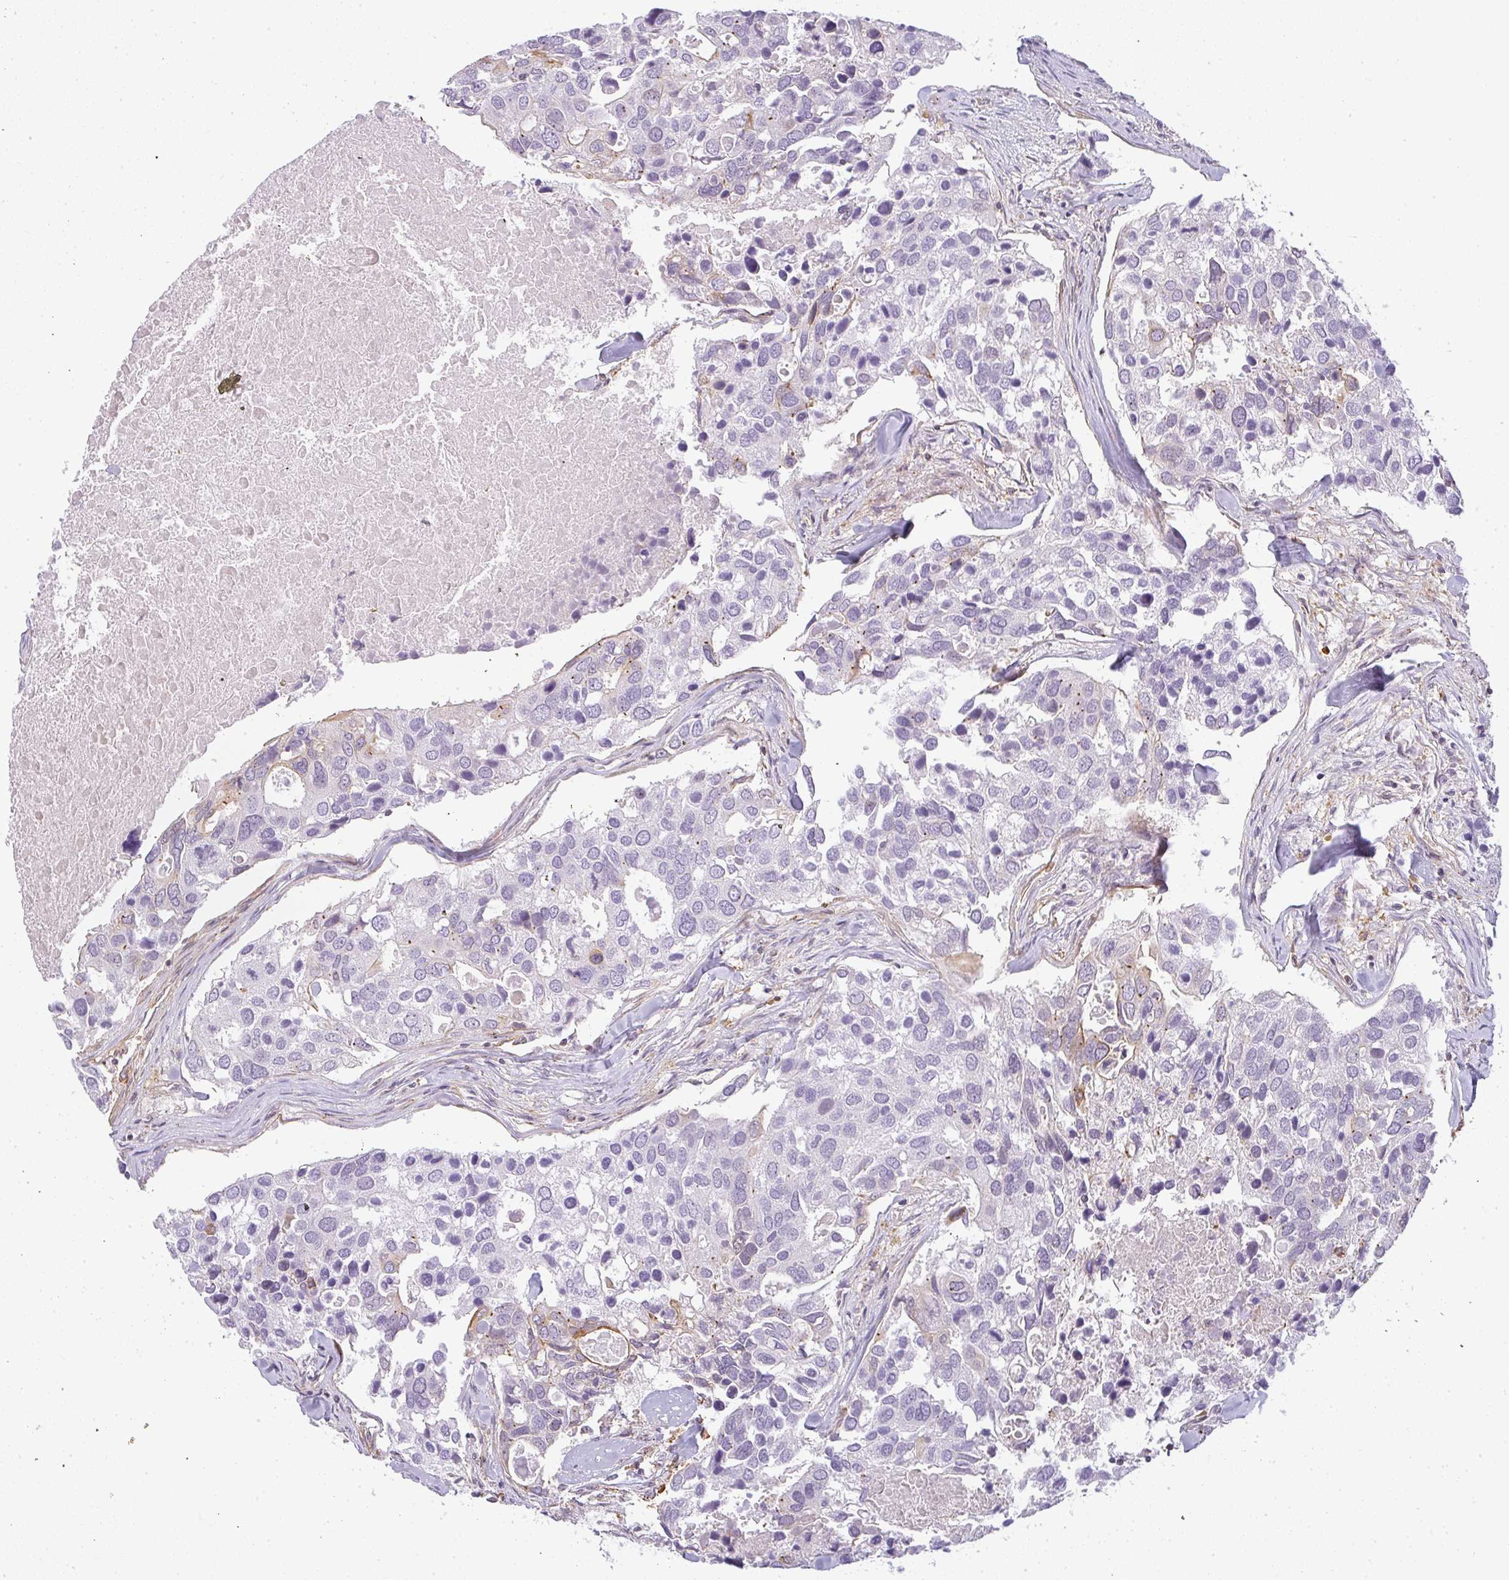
{"staining": {"intensity": "negative", "quantity": "none", "location": "none"}, "tissue": "breast cancer", "cell_type": "Tumor cells", "image_type": "cancer", "snomed": [{"axis": "morphology", "description": "Duct carcinoma"}, {"axis": "topography", "description": "Breast"}], "caption": "The image displays no staining of tumor cells in breast intraductal carcinoma. (Brightfield microscopy of DAB (3,3'-diaminobenzidine) immunohistochemistry (IHC) at high magnification).", "gene": "SULF1", "patient": {"sex": "female", "age": 83}}